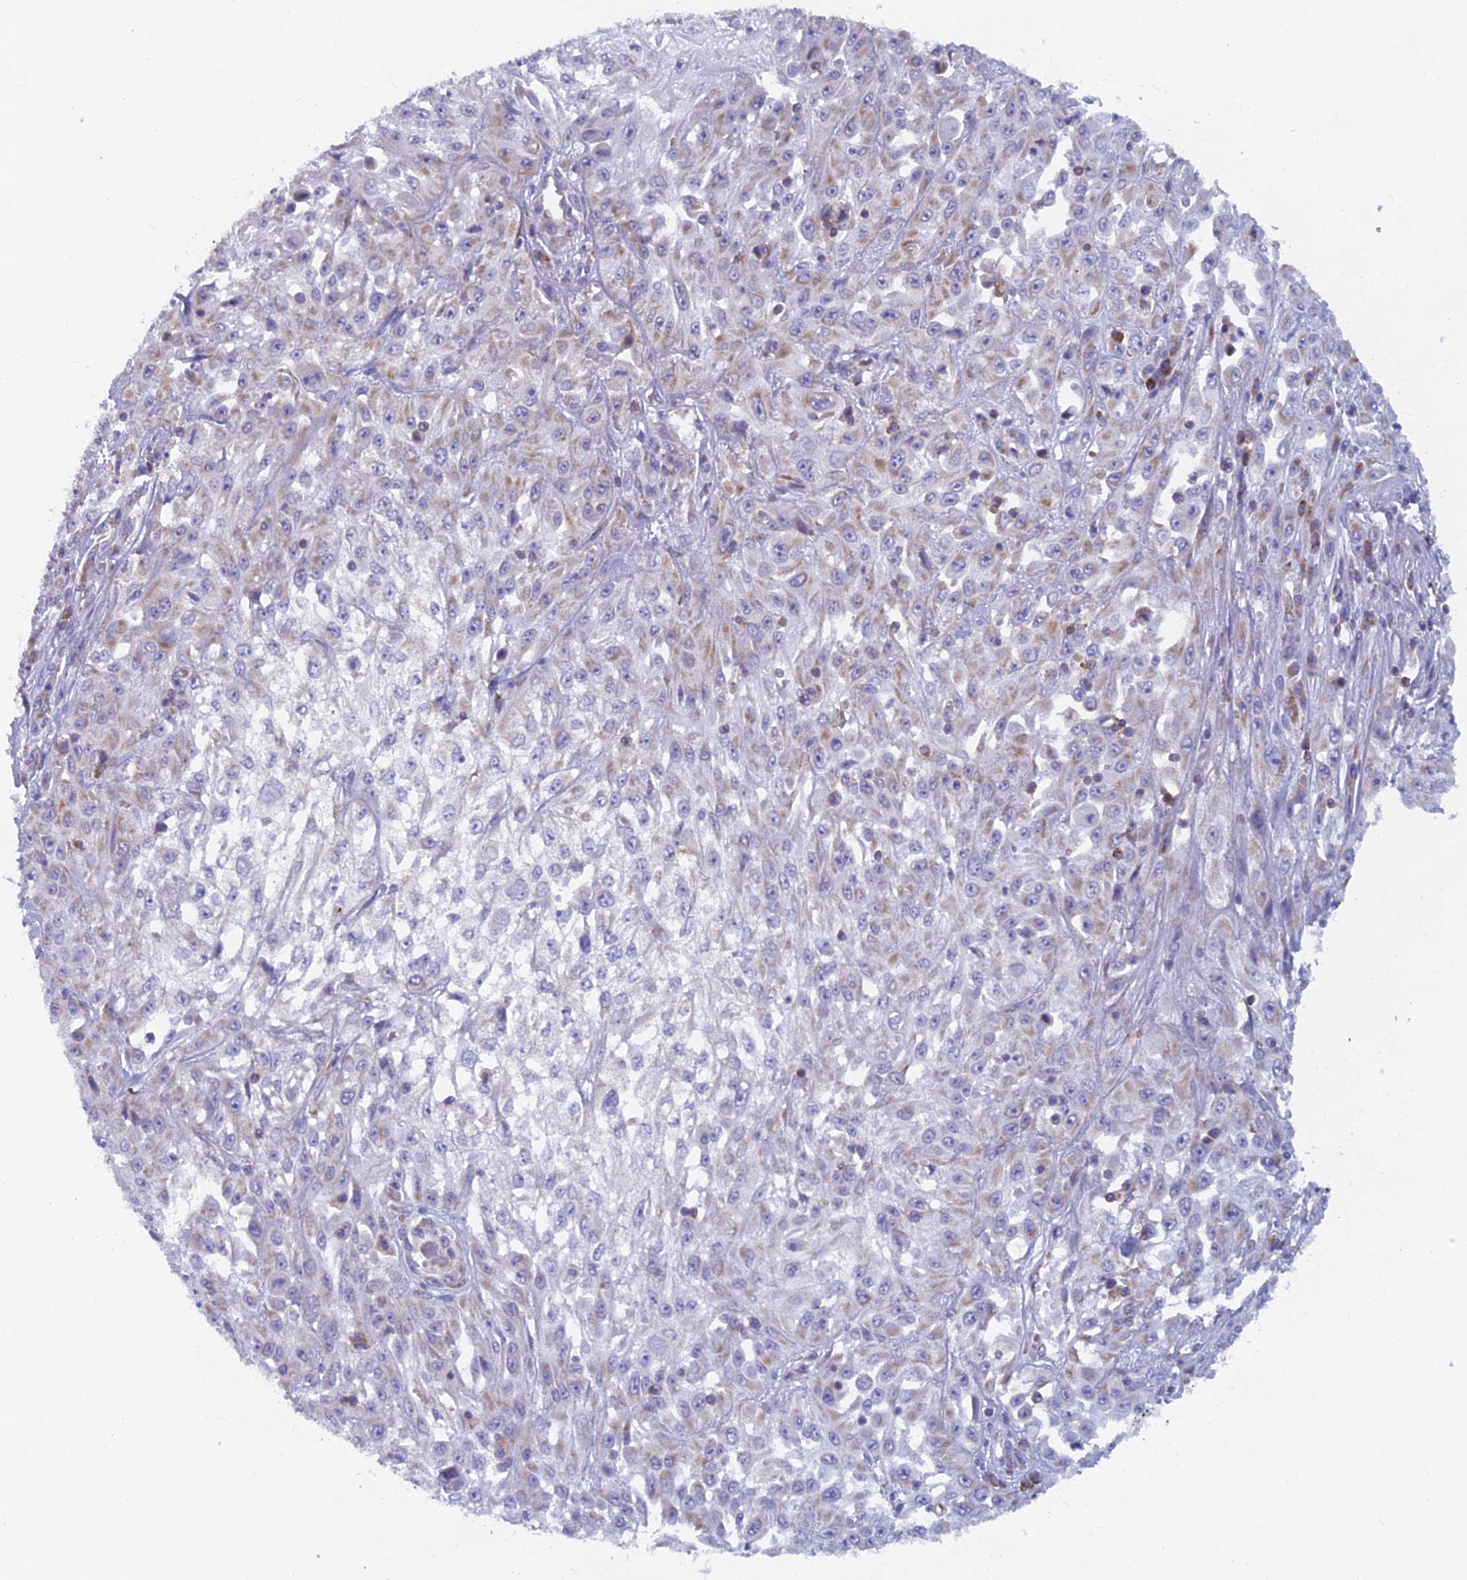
{"staining": {"intensity": "negative", "quantity": "none", "location": "none"}, "tissue": "skin cancer", "cell_type": "Tumor cells", "image_type": "cancer", "snomed": [{"axis": "morphology", "description": "Squamous cell carcinoma, NOS"}, {"axis": "morphology", "description": "Squamous cell carcinoma, metastatic, NOS"}, {"axis": "topography", "description": "Skin"}, {"axis": "topography", "description": "Lymph node"}], "caption": "Tumor cells show no significant protein staining in skin cancer (metastatic squamous cell carcinoma).", "gene": "ABI3BP", "patient": {"sex": "male", "age": 75}}